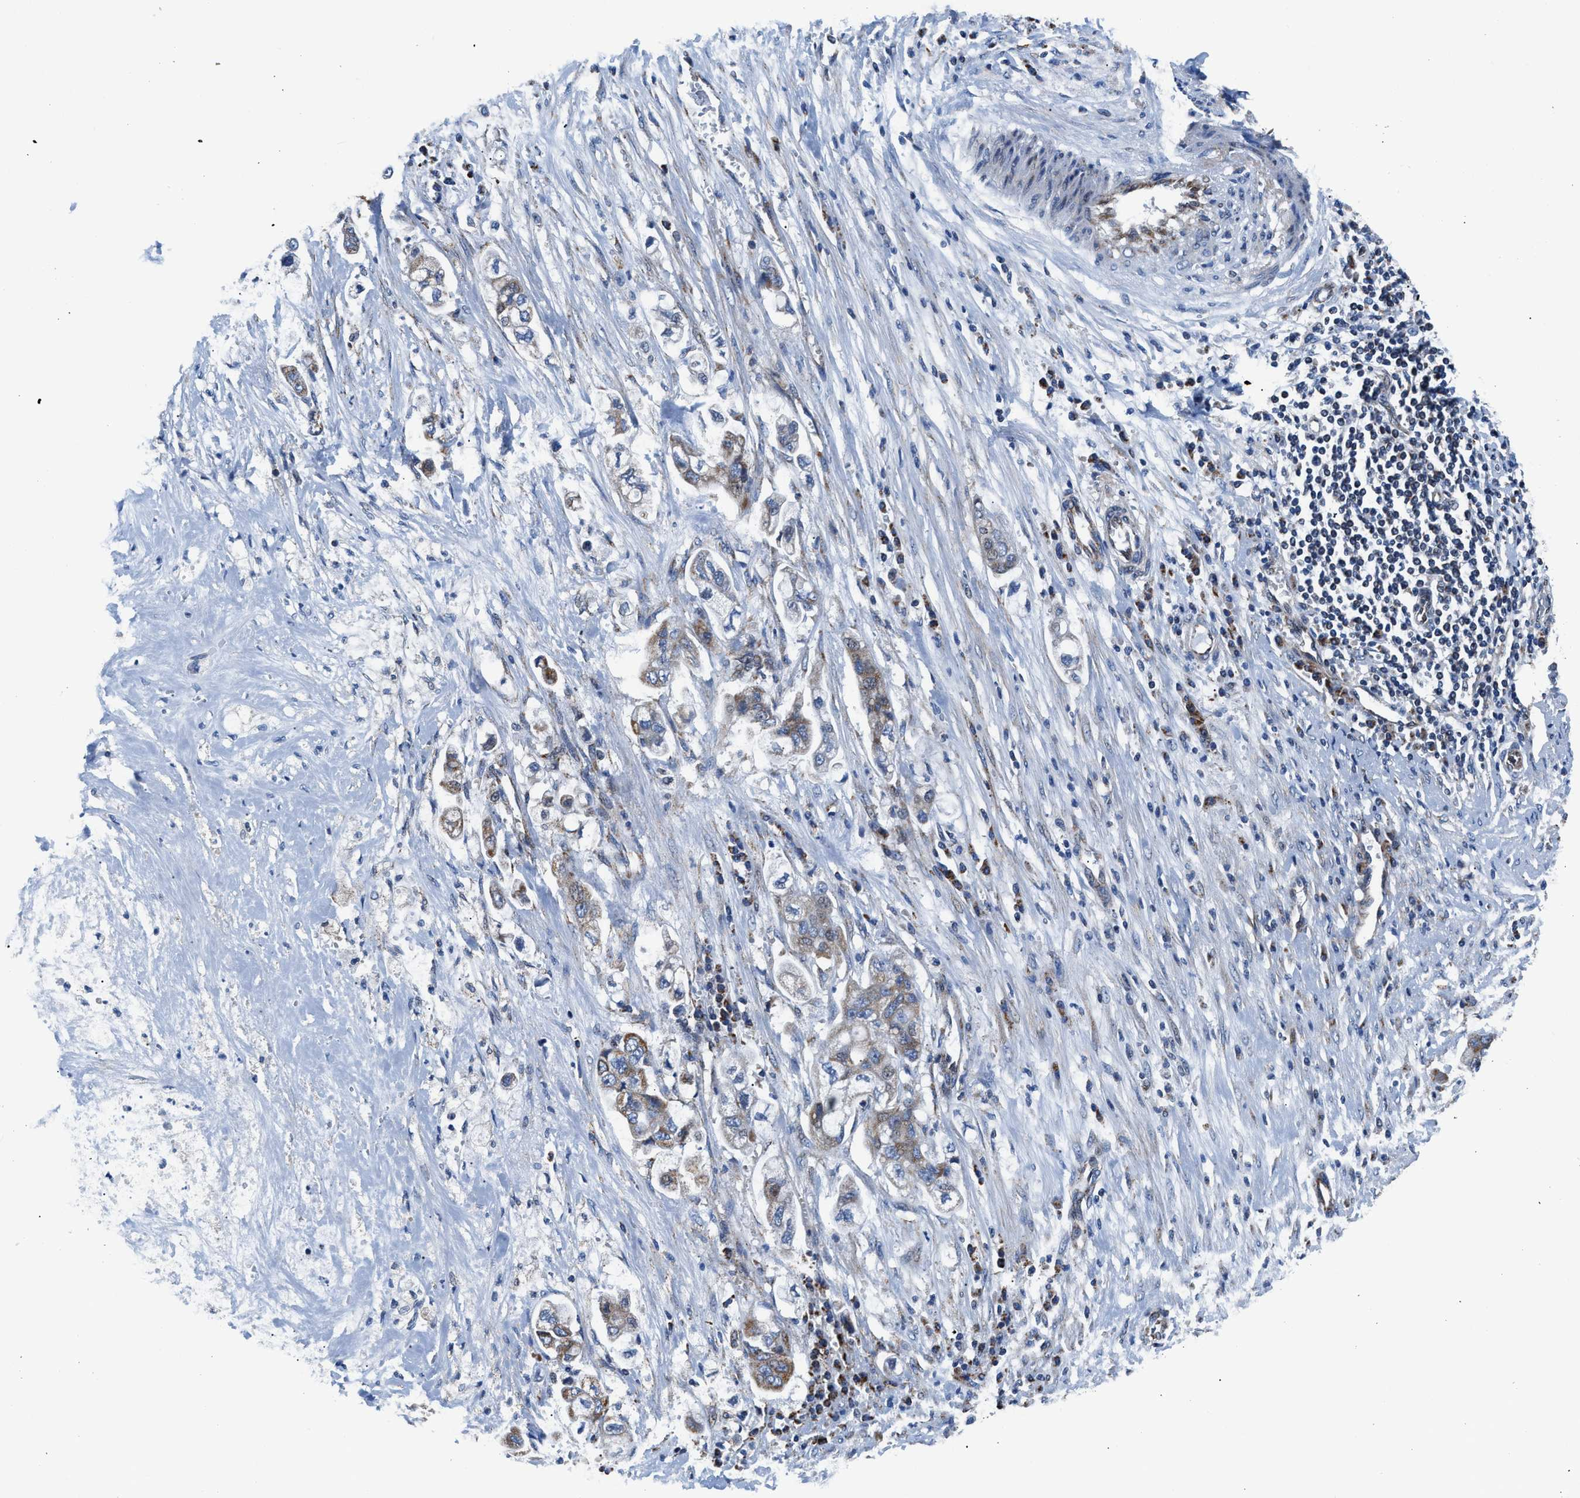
{"staining": {"intensity": "moderate", "quantity": "25%-75%", "location": "cytoplasmic/membranous"}, "tissue": "stomach cancer", "cell_type": "Tumor cells", "image_type": "cancer", "snomed": [{"axis": "morphology", "description": "Adenocarcinoma, NOS"}, {"axis": "topography", "description": "Stomach"}], "caption": "DAB immunohistochemical staining of human adenocarcinoma (stomach) reveals moderate cytoplasmic/membranous protein positivity in approximately 25%-75% of tumor cells.", "gene": "LMO2", "patient": {"sex": "male", "age": 62}}